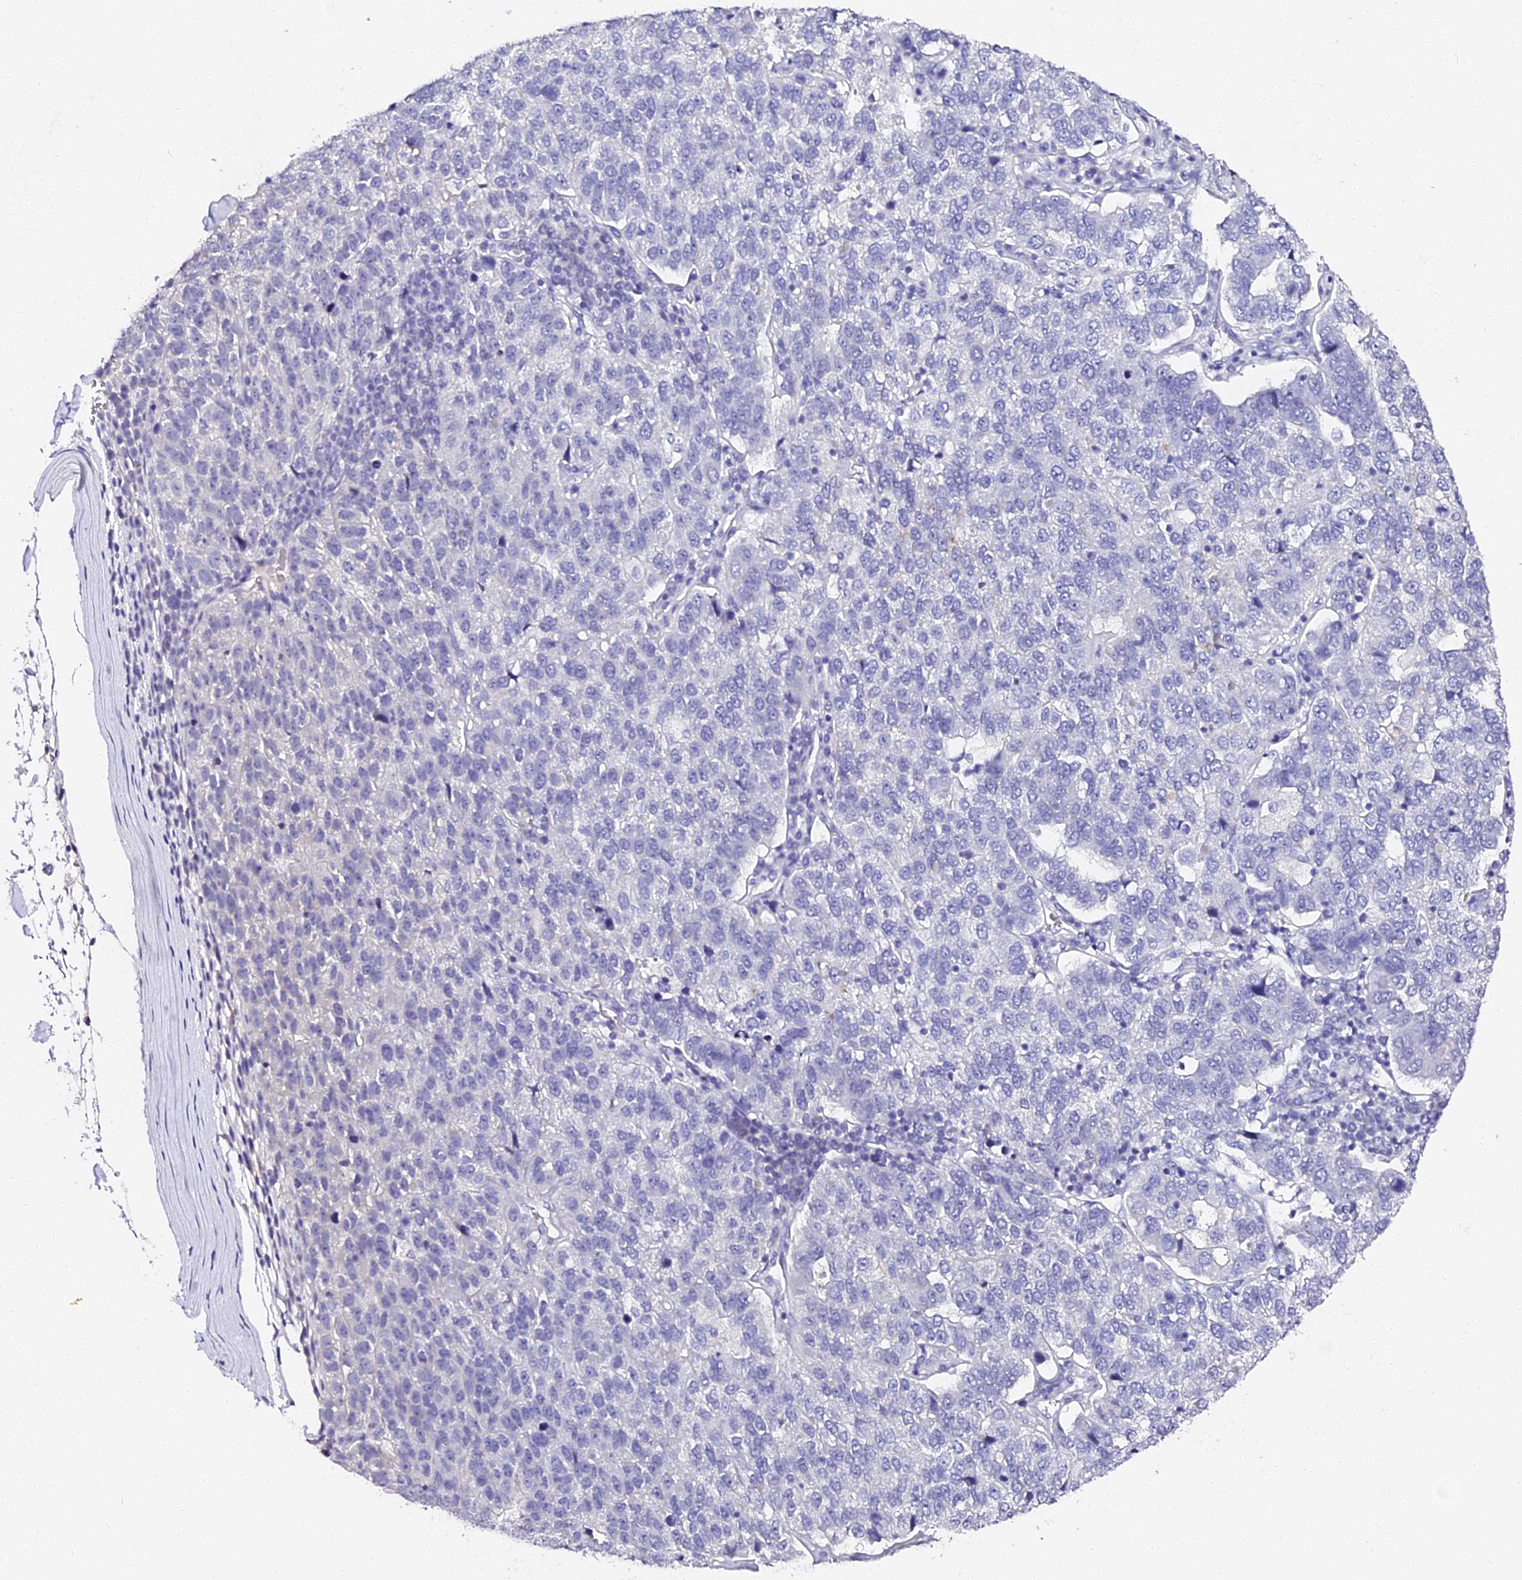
{"staining": {"intensity": "negative", "quantity": "none", "location": "none"}, "tissue": "pancreatic cancer", "cell_type": "Tumor cells", "image_type": "cancer", "snomed": [{"axis": "morphology", "description": "Adenocarcinoma, NOS"}, {"axis": "topography", "description": "Pancreas"}], "caption": "Micrograph shows no protein staining in tumor cells of pancreatic cancer tissue.", "gene": "VPS33B", "patient": {"sex": "female", "age": 61}}